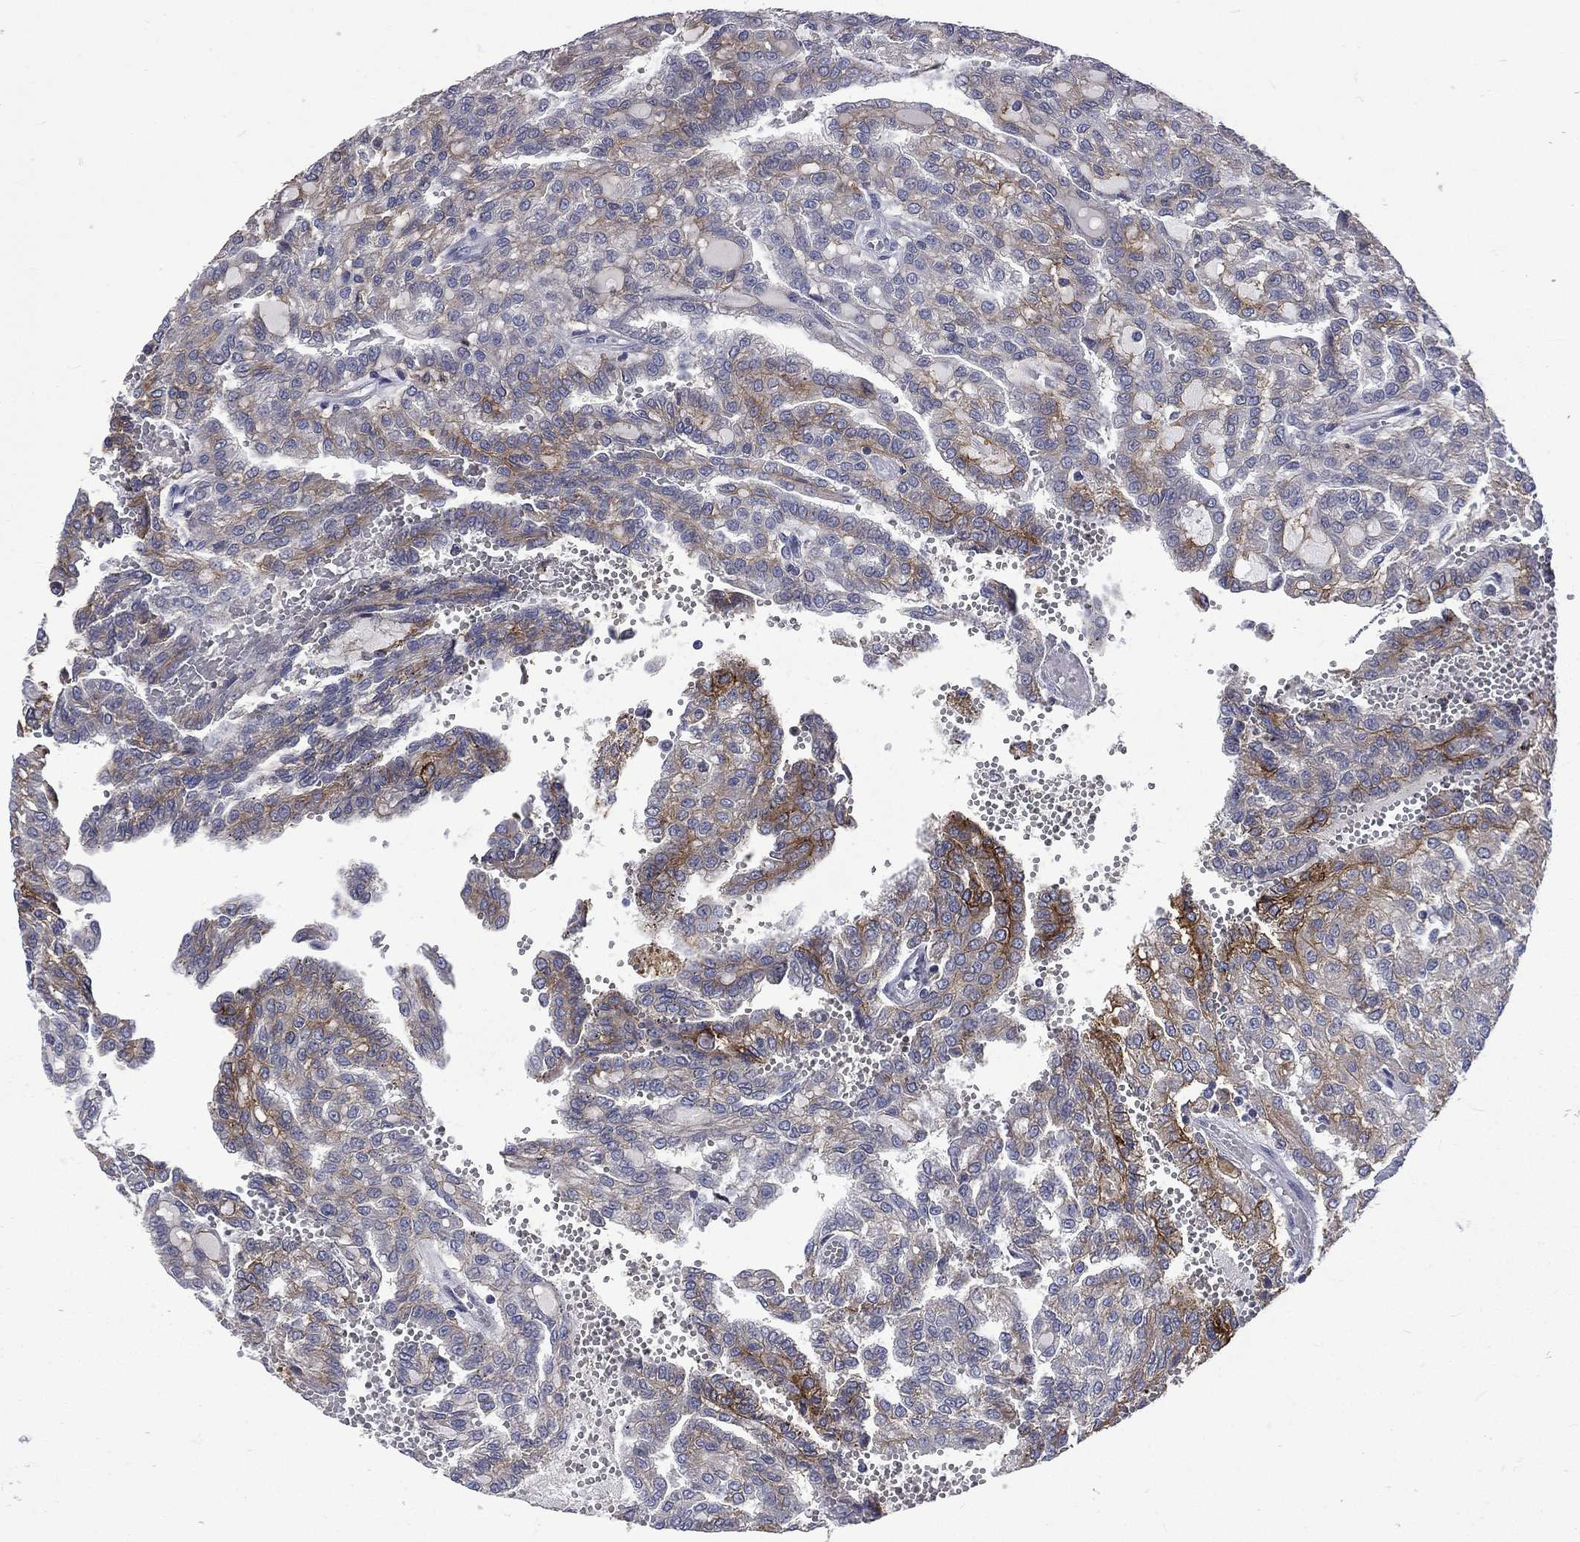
{"staining": {"intensity": "moderate", "quantity": "25%-75%", "location": "cytoplasmic/membranous"}, "tissue": "renal cancer", "cell_type": "Tumor cells", "image_type": "cancer", "snomed": [{"axis": "morphology", "description": "Adenocarcinoma, NOS"}, {"axis": "topography", "description": "Kidney"}], "caption": "The immunohistochemical stain highlights moderate cytoplasmic/membranous positivity in tumor cells of renal cancer tissue. Using DAB (3,3'-diaminobenzidine) (brown) and hematoxylin (blue) stains, captured at high magnification using brightfield microscopy.", "gene": "CA12", "patient": {"sex": "male", "age": 63}}